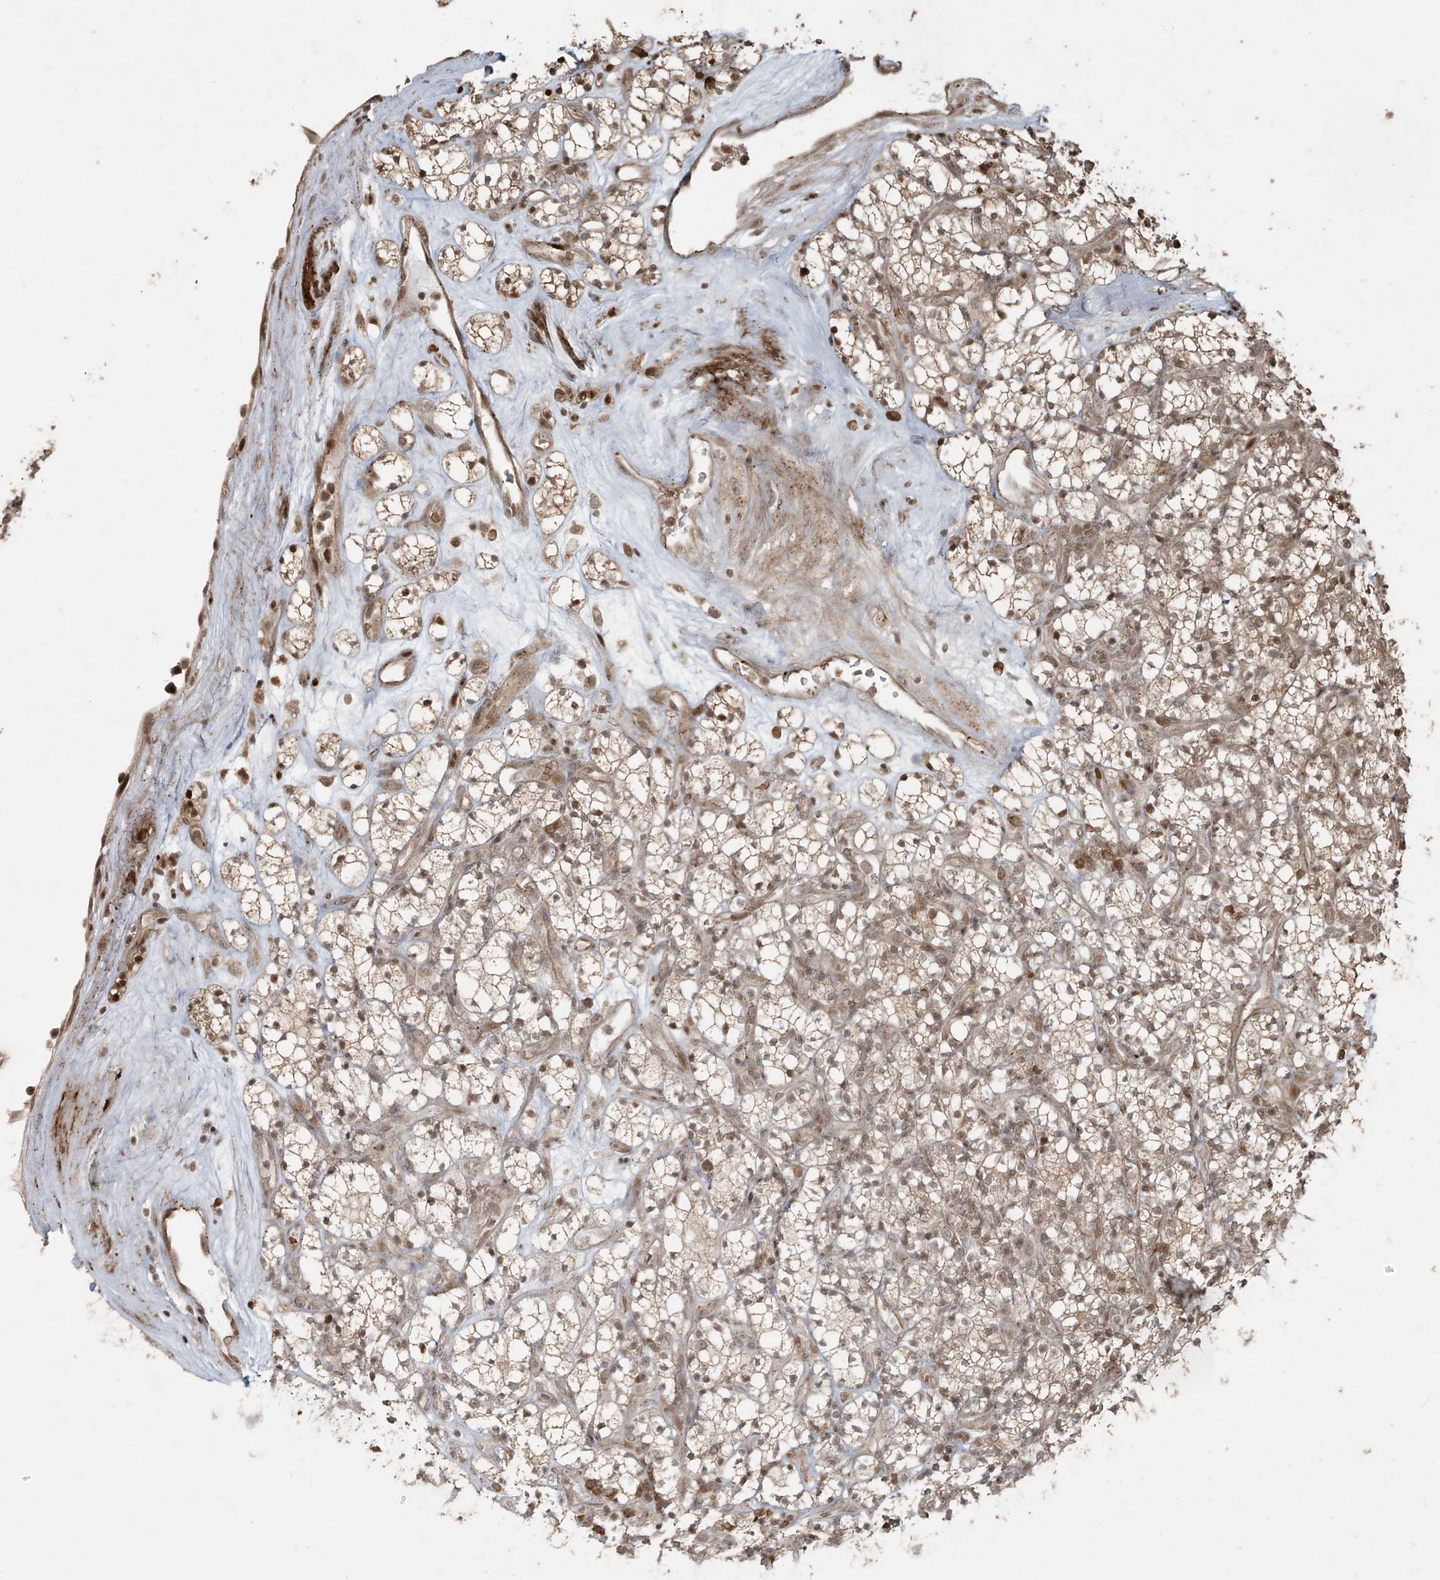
{"staining": {"intensity": "moderate", "quantity": "25%-75%", "location": "cytoplasmic/membranous,nuclear"}, "tissue": "renal cancer", "cell_type": "Tumor cells", "image_type": "cancer", "snomed": [{"axis": "morphology", "description": "Adenocarcinoma, NOS"}, {"axis": "topography", "description": "Kidney"}], "caption": "A photomicrograph showing moderate cytoplasmic/membranous and nuclear expression in about 25%-75% of tumor cells in adenocarcinoma (renal), as visualized by brown immunohistochemical staining.", "gene": "TTC22", "patient": {"sex": "male", "age": 77}}